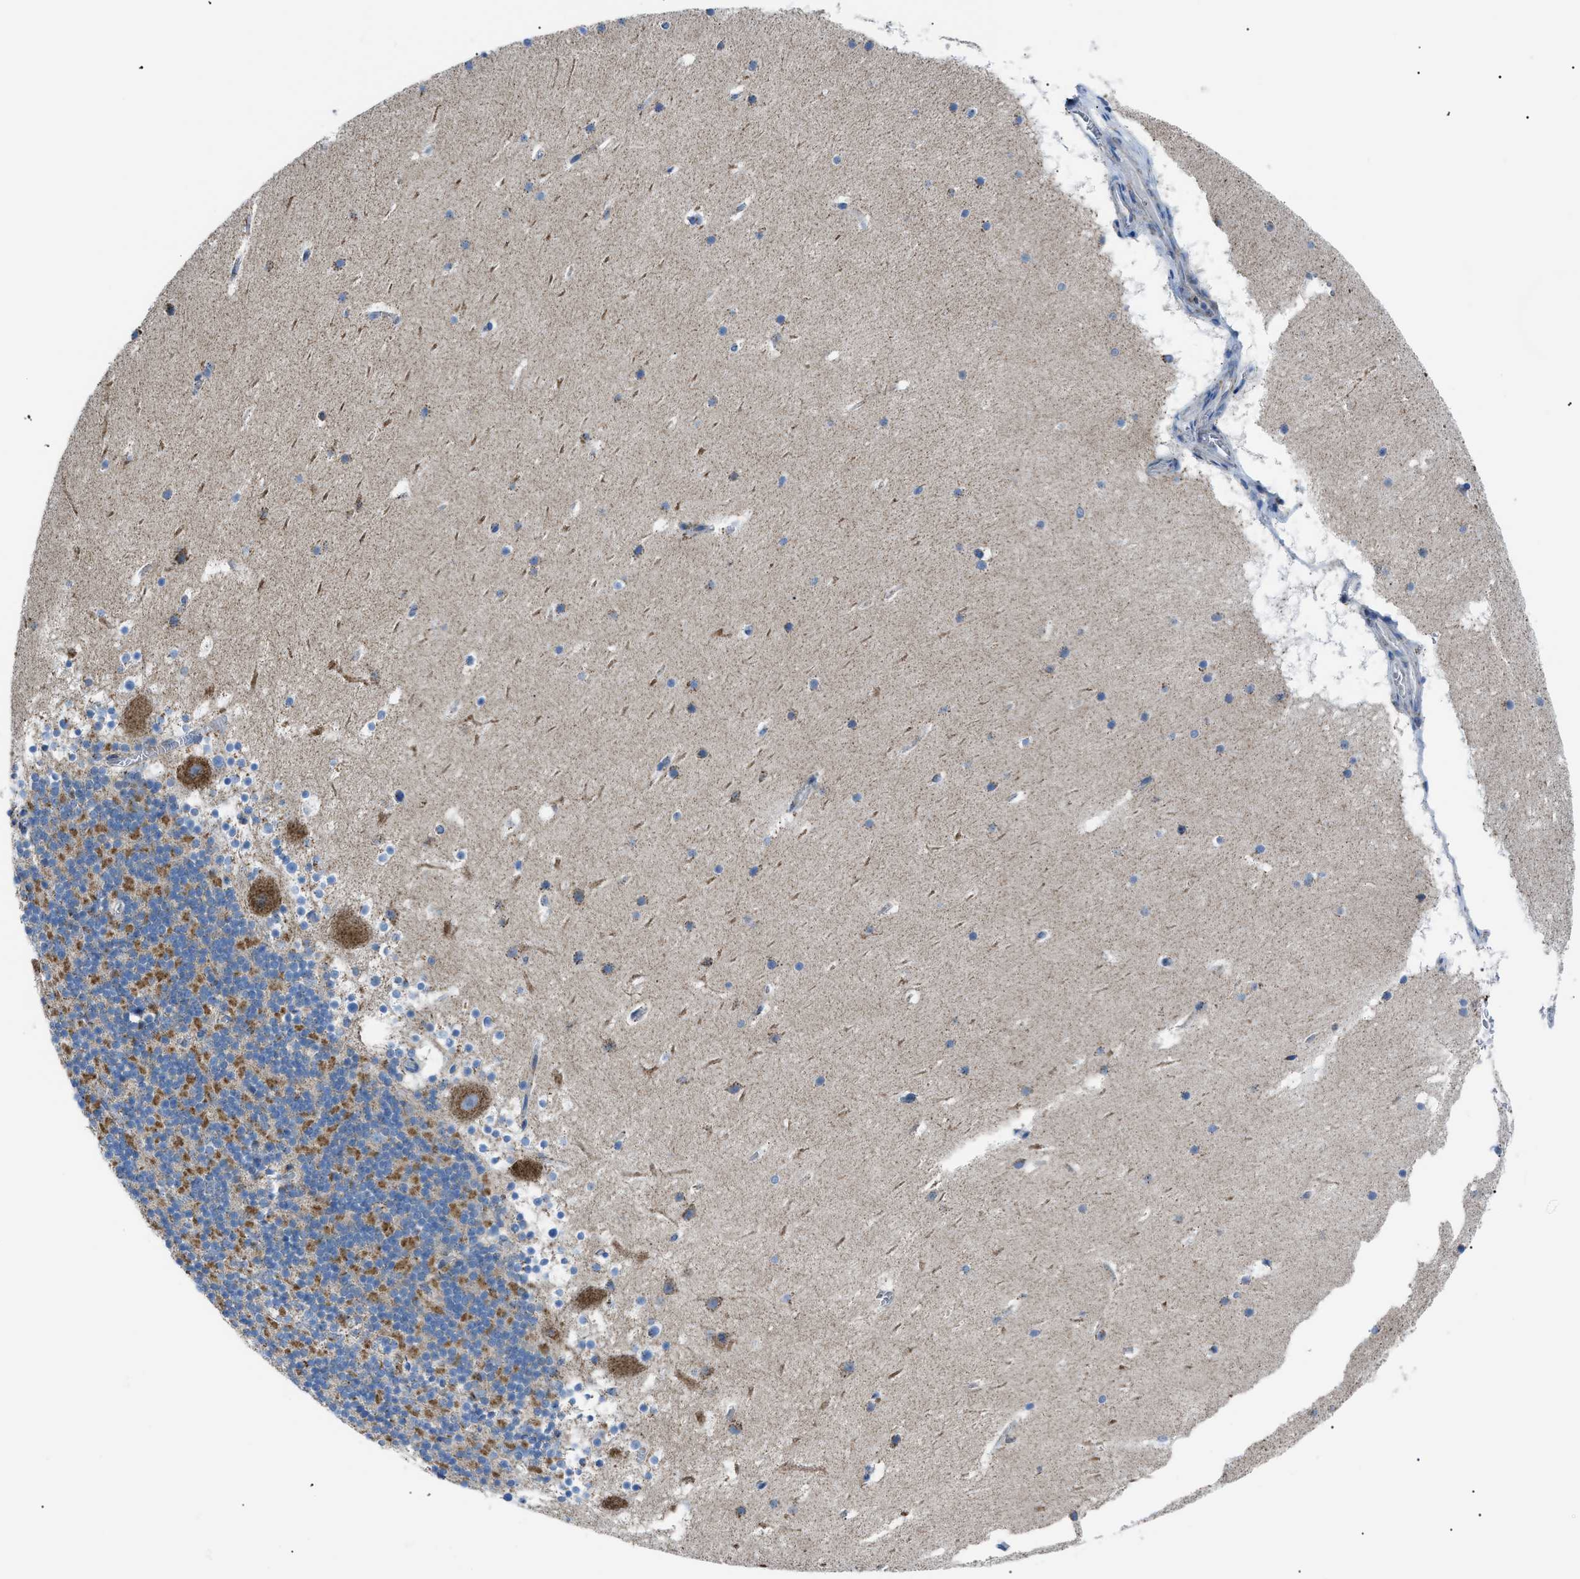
{"staining": {"intensity": "moderate", "quantity": "25%-75%", "location": "cytoplasmic/membranous"}, "tissue": "cerebellum", "cell_type": "Cells in granular layer", "image_type": "normal", "snomed": [{"axis": "morphology", "description": "Normal tissue, NOS"}, {"axis": "topography", "description": "Cerebellum"}], "caption": "Protein analysis of normal cerebellum exhibits moderate cytoplasmic/membranous expression in approximately 25%-75% of cells in granular layer. (DAB IHC, brown staining for protein, blue staining for nuclei).", "gene": "PHB2", "patient": {"sex": "male", "age": 45}}